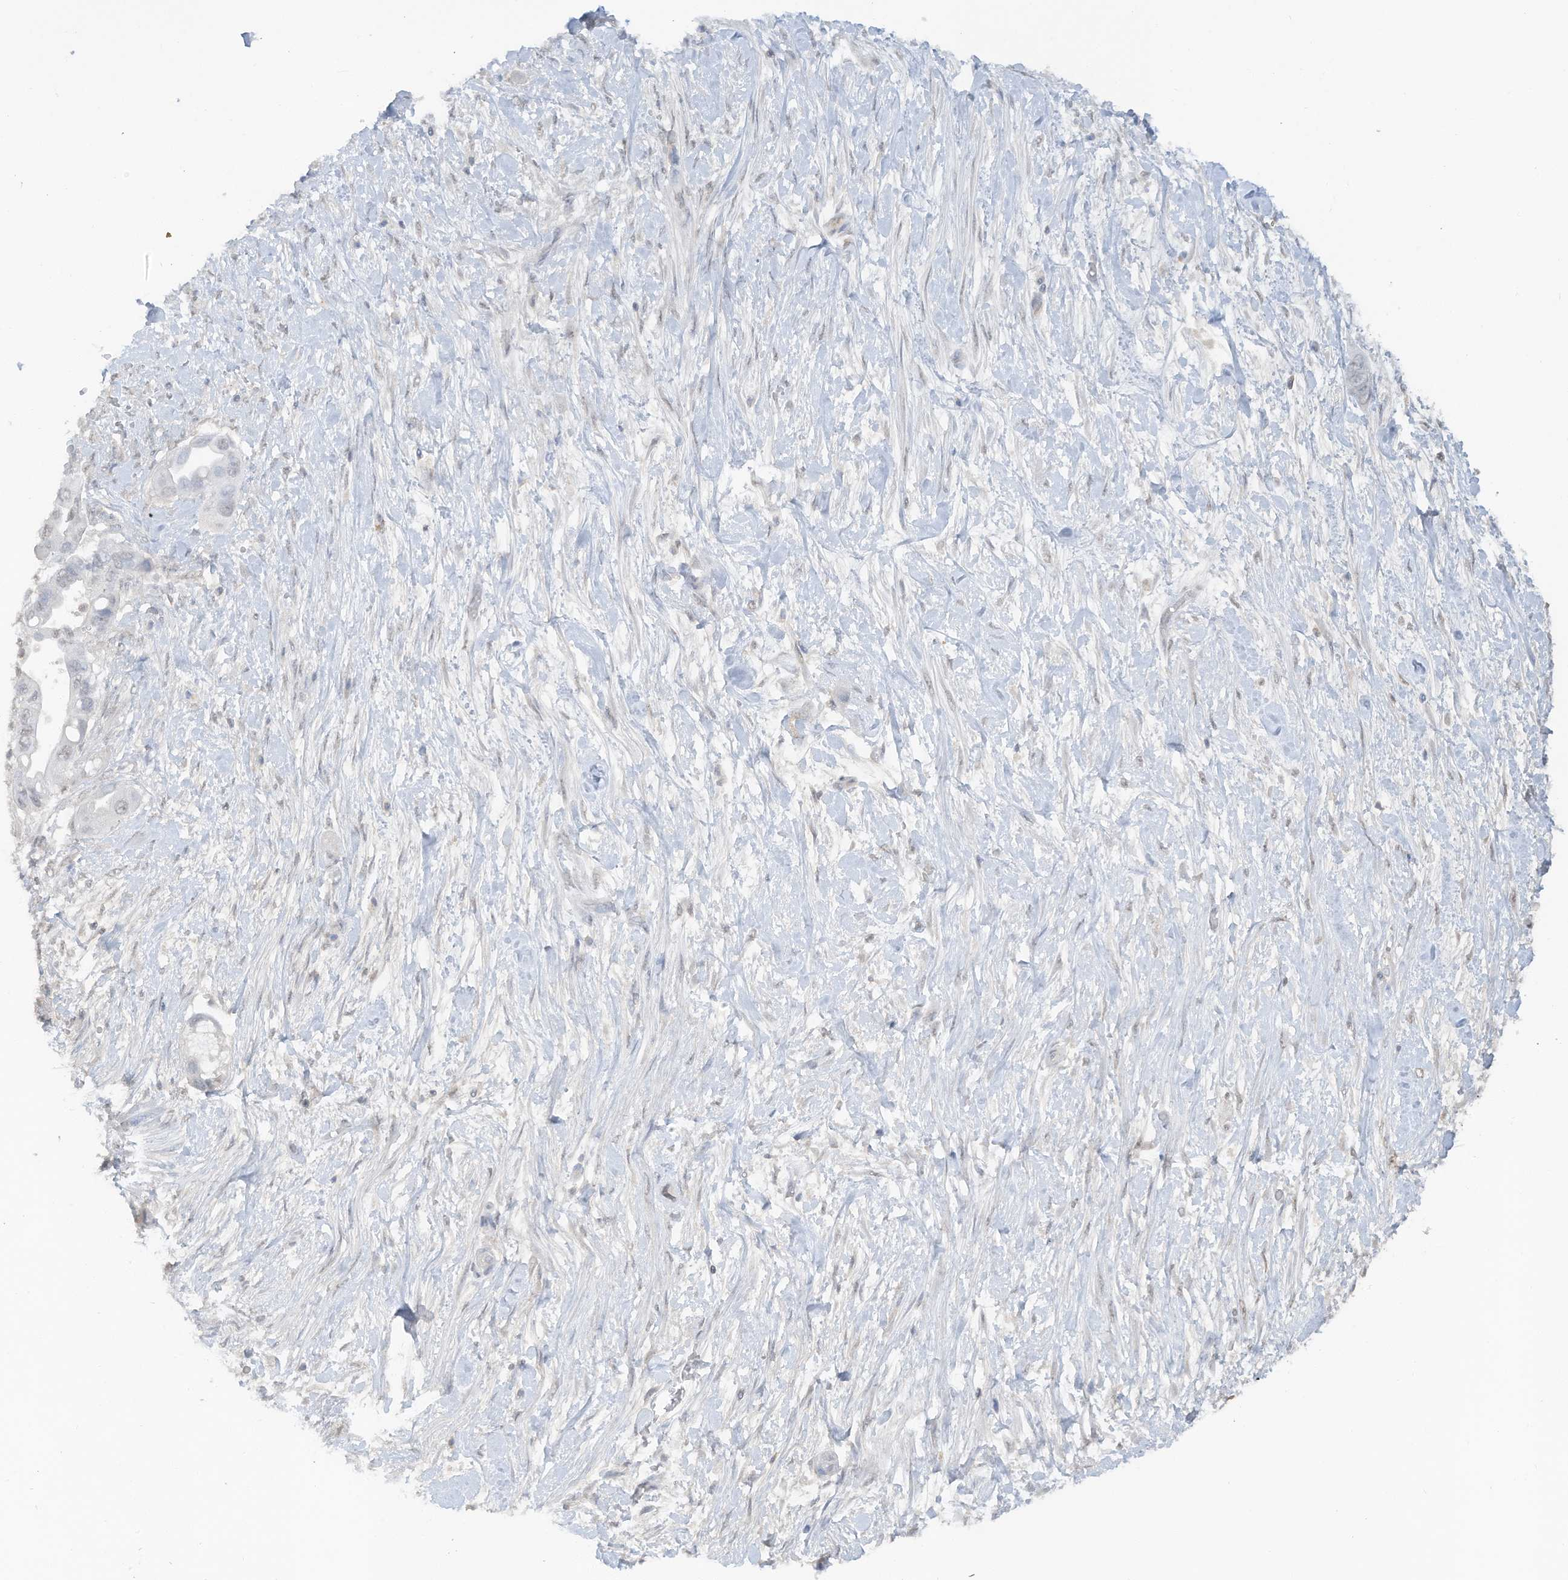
{"staining": {"intensity": "negative", "quantity": "none", "location": "none"}, "tissue": "pancreatic cancer", "cell_type": "Tumor cells", "image_type": "cancer", "snomed": [{"axis": "morphology", "description": "Adenocarcinoma, NOS"}, {"axis": "topography", "description": "Pancreas"}], "caption": "The IHC image has no significant expression in tumor cells of adenocarcinoma (pancreatic) tissue.", "gene": "HAS3", "patient": {"sex": "male", "age": 68}}